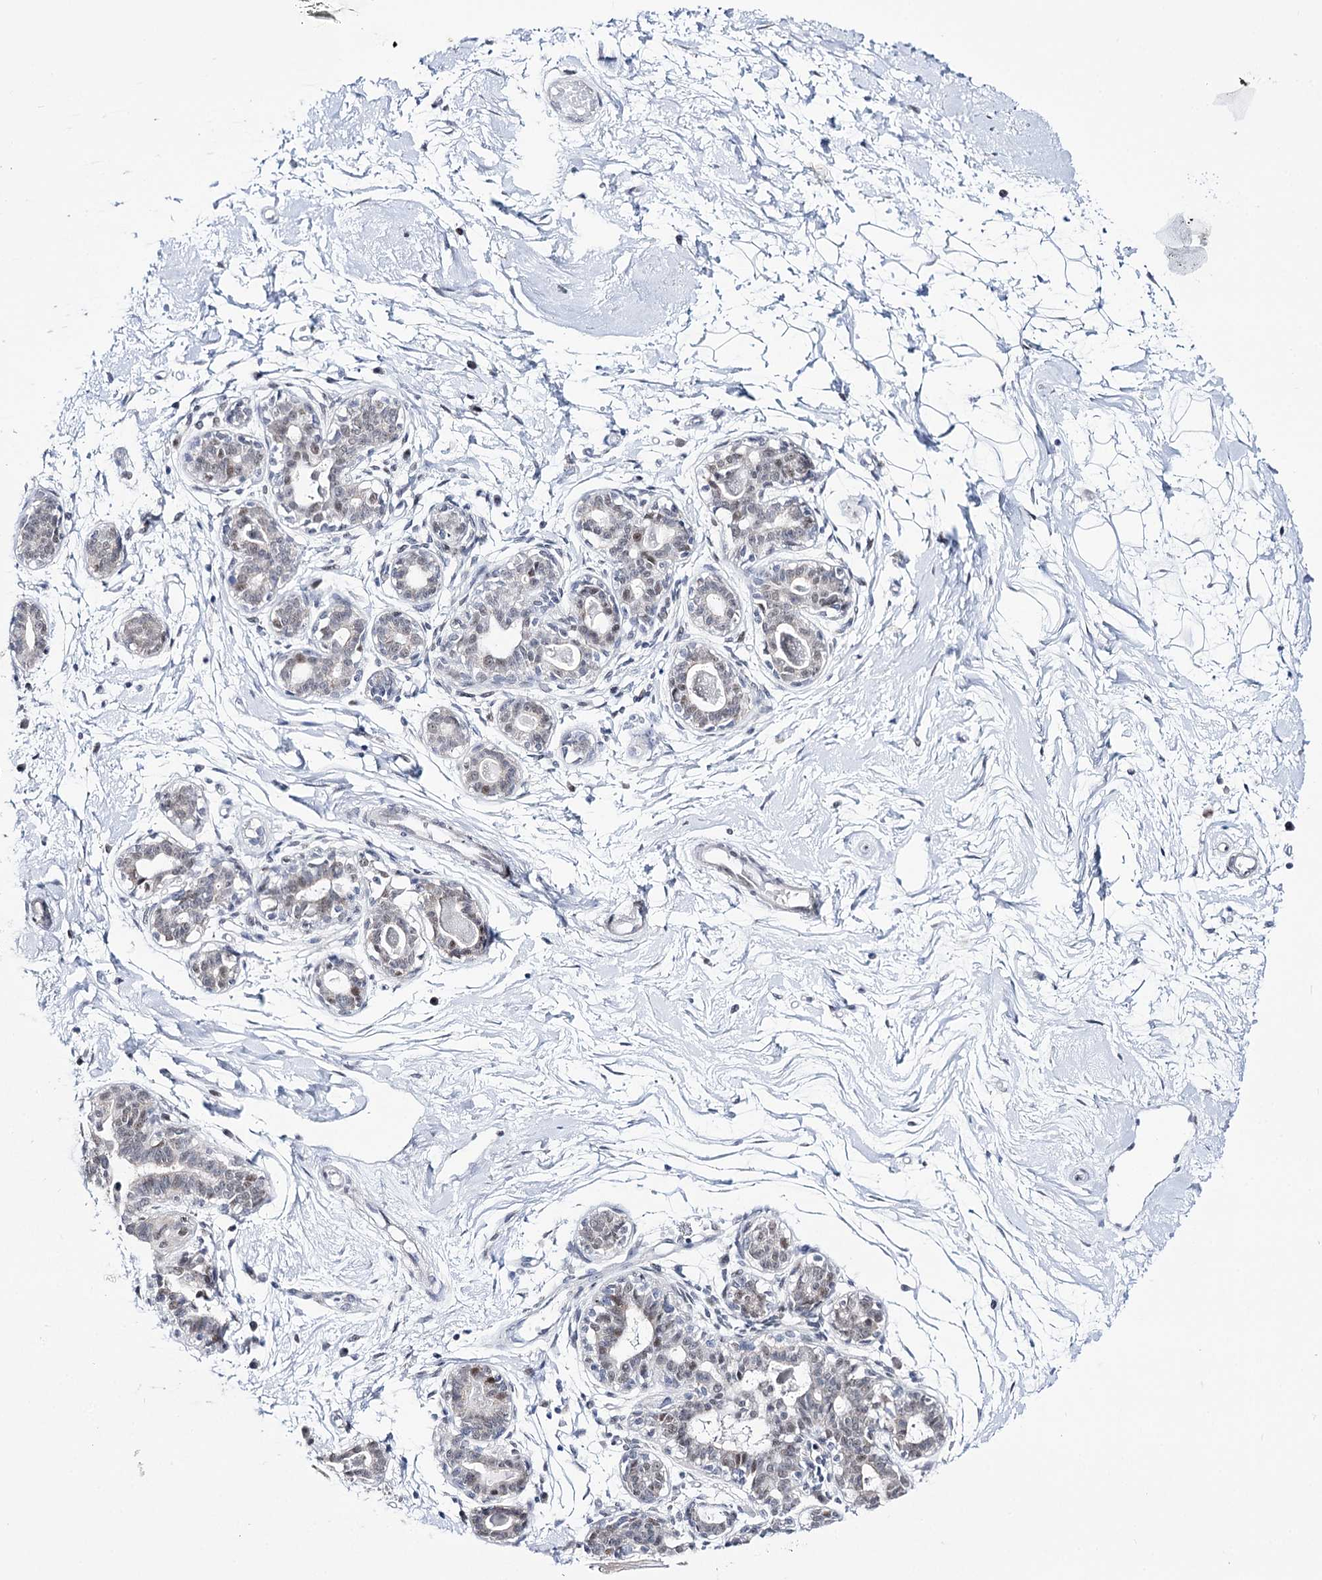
{"staining": {"intensity": "negative", "quantity": "none", "location": "none"}, "tissue": "breast", "cell_type": "Adipocytes", "image_type": "normal", "snomed": [{"axis": "morphology", "description": "Normal tissue, NOS"}, {"axis": "topography", "description": "Breast"}], "caption": "IHC histopathology image of unremarkable breast: breast stained with DAB demonstrates no significant protein expression in adipocytes.", "gene": "RBM15B", "patient": {"sex": "female", "age": 45}}